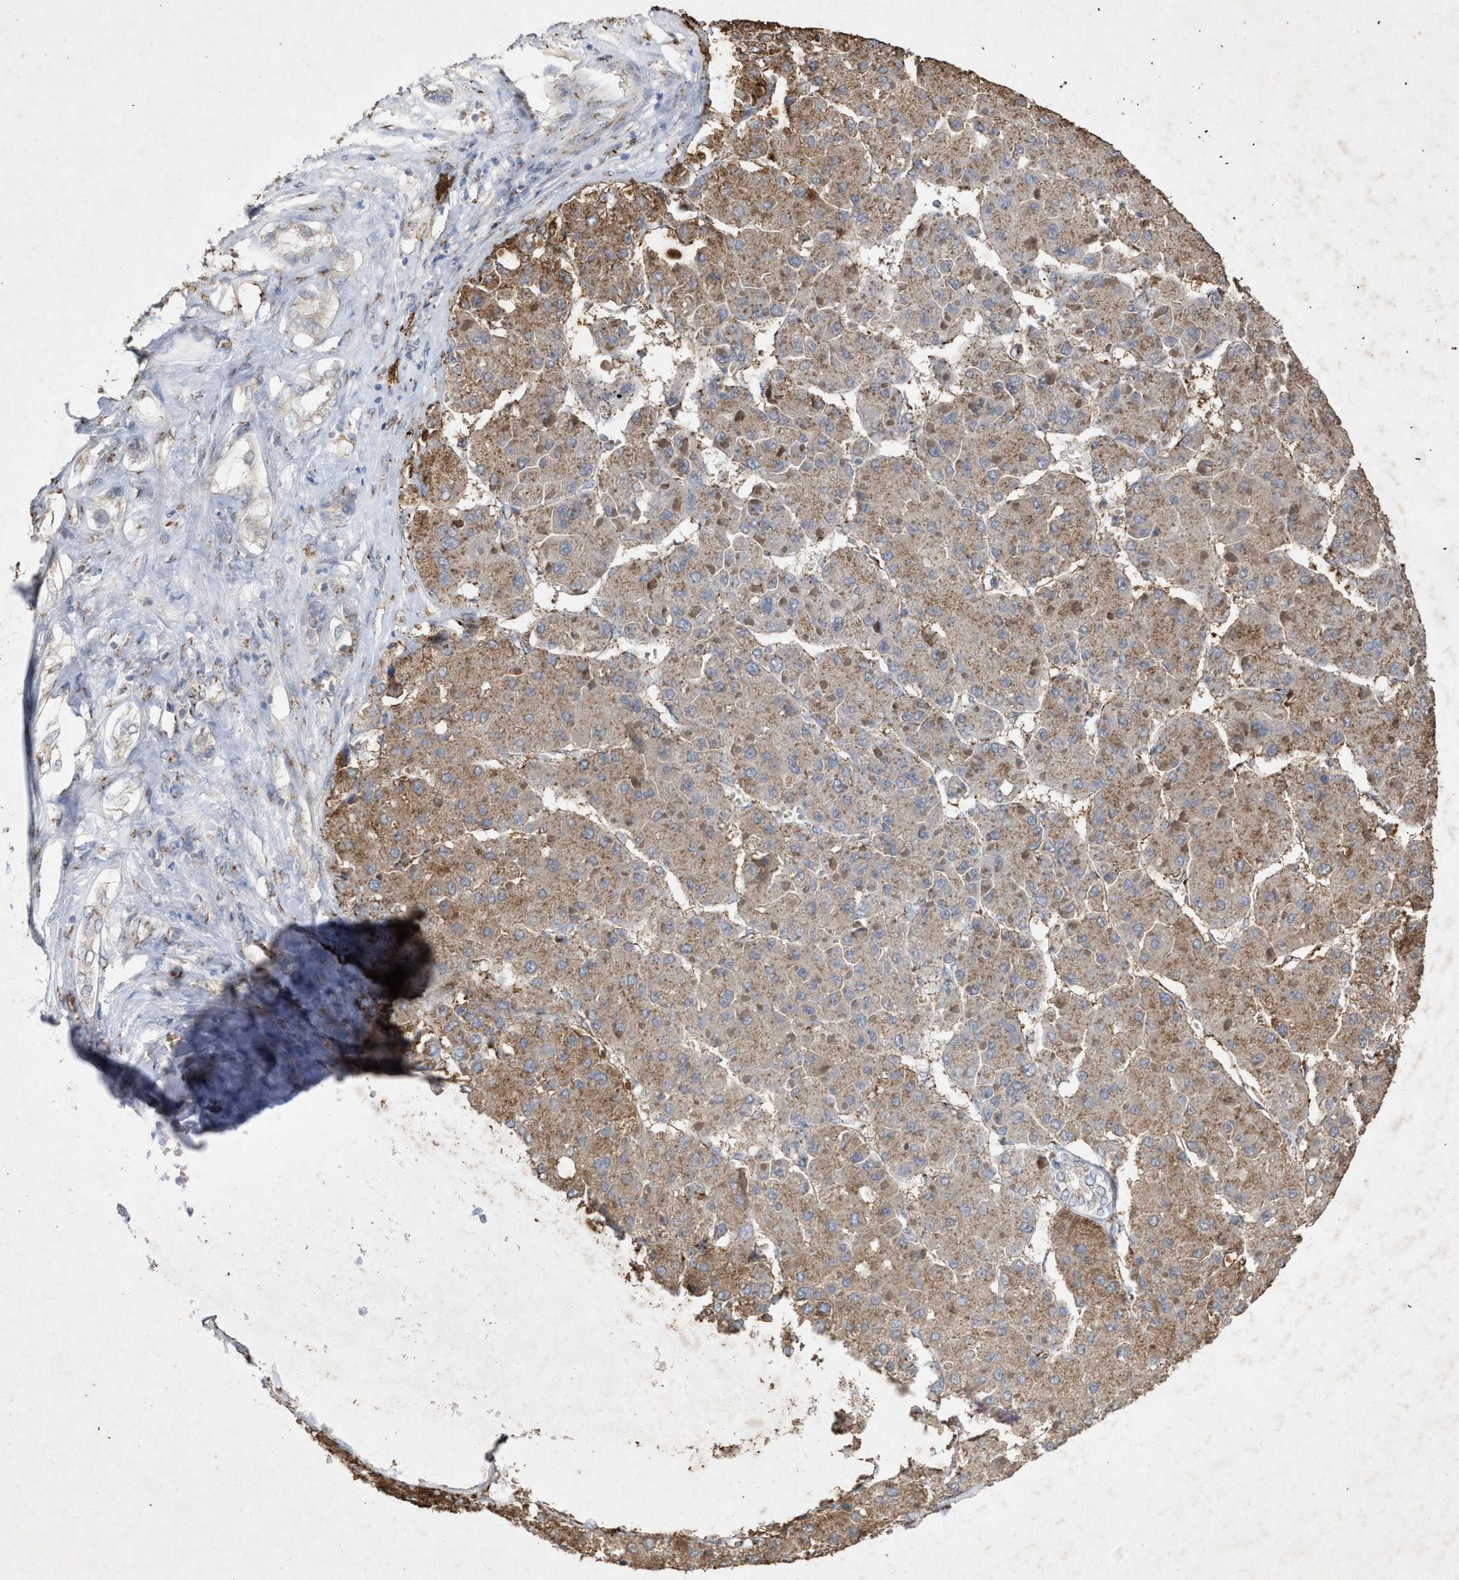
{"staining": {"intensity": "moderate", "quantity": ">75%", "location": "cytoplasmic/membranous"}, "tissue": "liver cancer", "cell_type": "Tumor cells", "image_type": "cancer", "snomed": [{"axis": "morphology", "description": "Carcinoma, Hepatocellular, NOS"}, {"axis": "topography", "description": "Liver"}], "caption": "The histopathology image exhibits staining of hepatocellular carcinoma (liver), revealing moderate cytoplasmic/membranous protein positivity (brown color) within tumor cells.", "gene": "MAN2A1", "patient": {"sex": "female", "age": 73}}